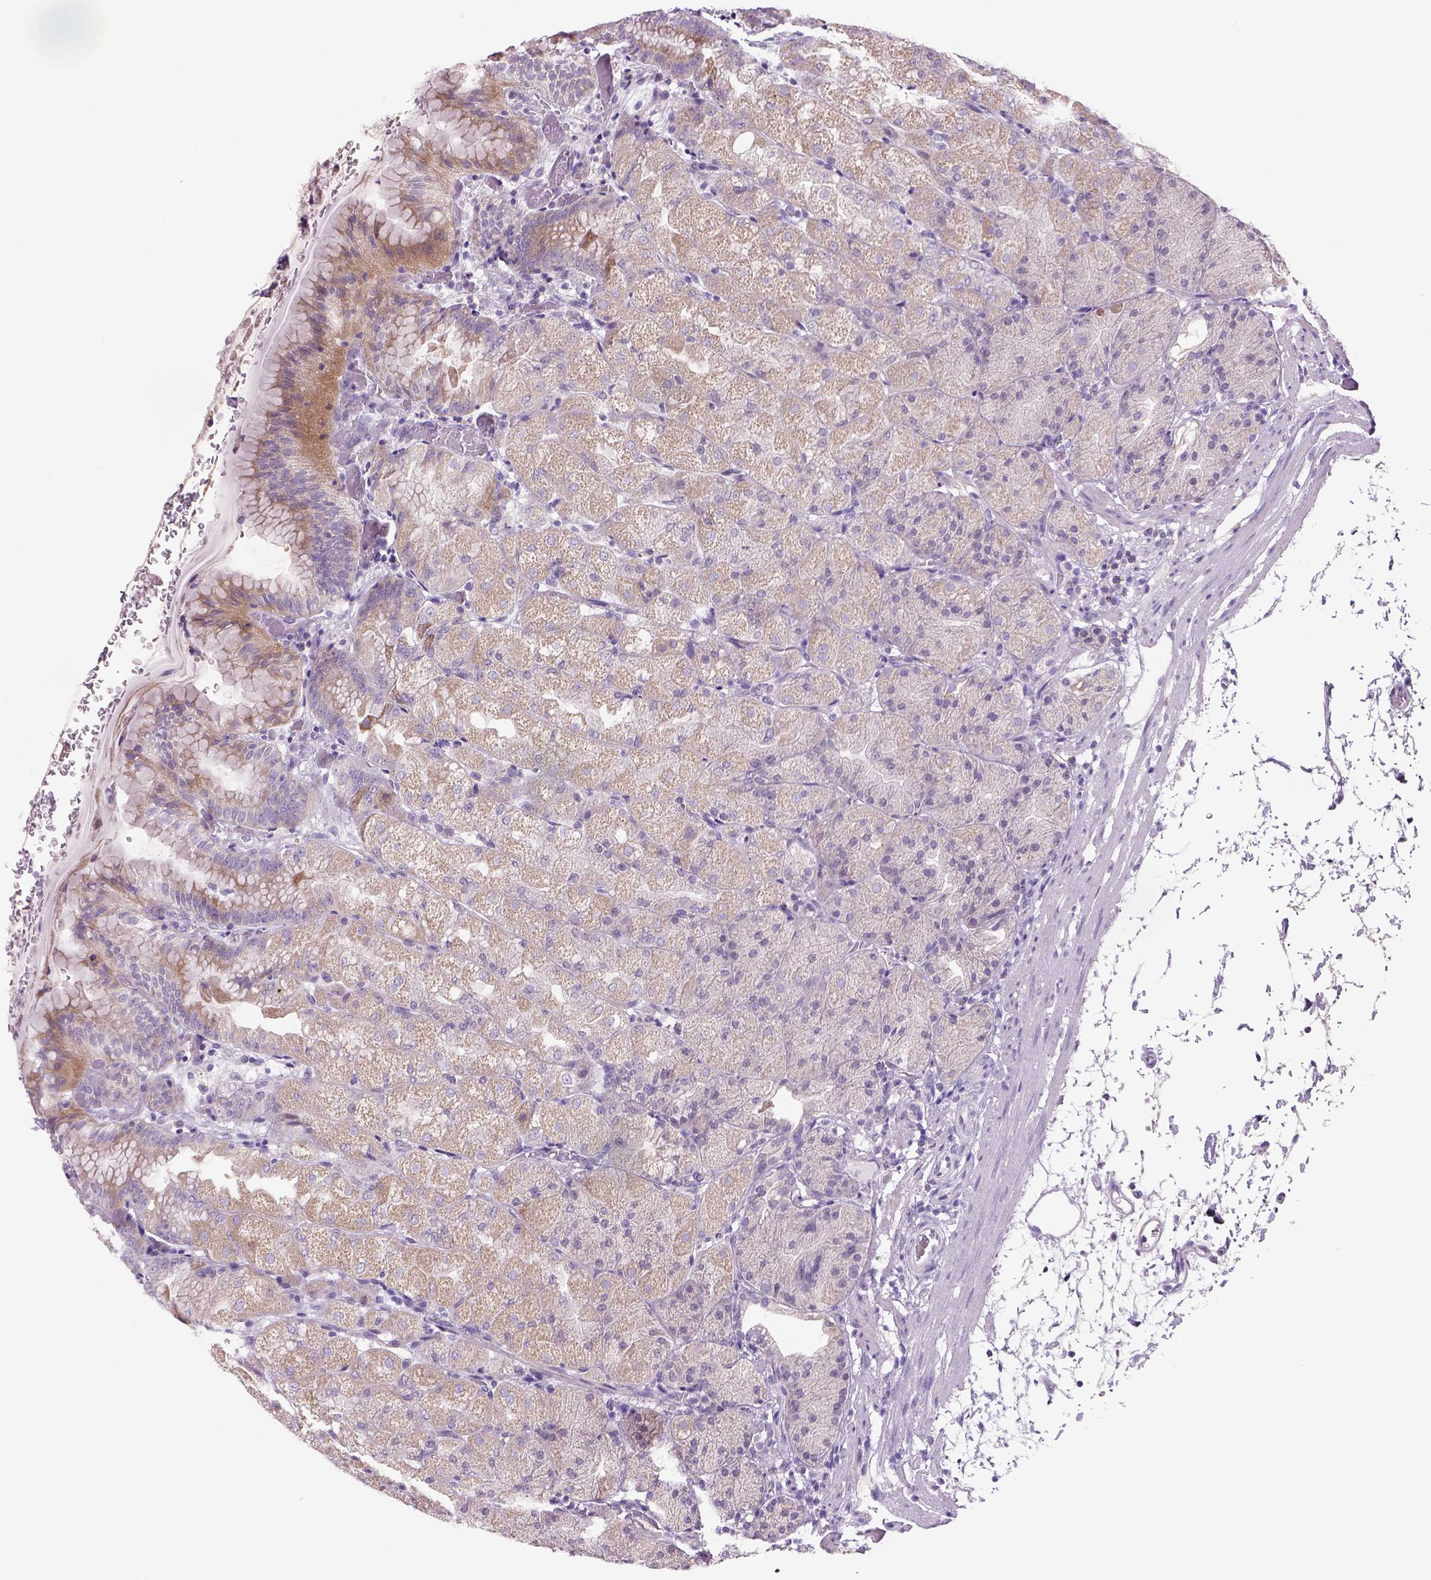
{"staining": {"intensity": "weak", "quantity": "25%-75%", "location": "cytoplasmic/membranous"}, "tissue": "stomach", "cell_type": "Glandular cells", "image_type": "normal", "snomed": [{"axis": "morphology", "description": "Normal tissue, NOS"}, {"axis": "topography", "description": "Stomach, upper"}, {"axis": "topography", "description": "Stomach"}, {"axis": "topography", "description": "Stomach, lower"}], "caption": "A brown stain labels weak cytoplasmic/membranous expression of a protein in glandular cells of normal human stomach.", "gene": "ADGRV1", "patient": {"sex": "male", "age": 62}}